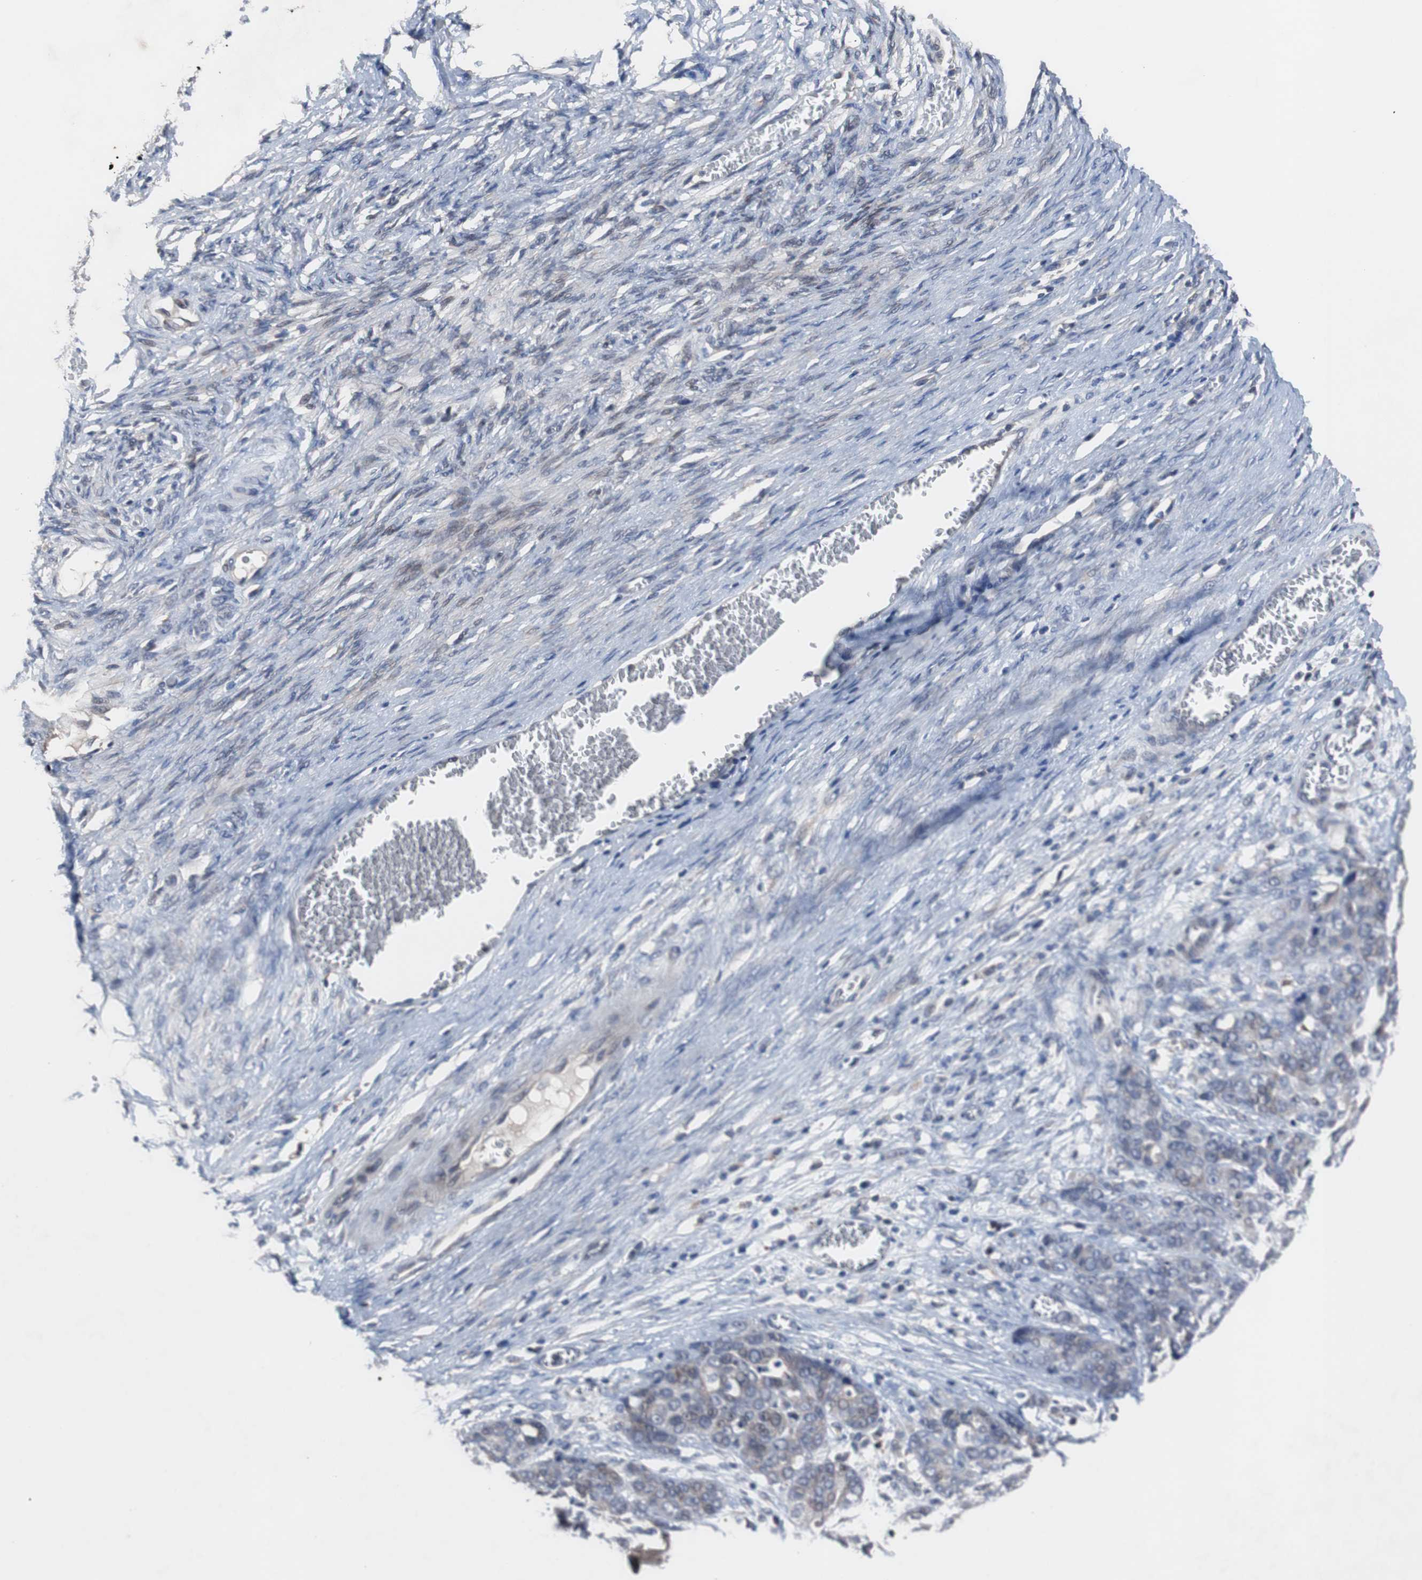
{"staining": {"intensity": "weak", "quantity": "25%-75%", "location": "cytoplasmic/membranous"}, "tissue": "ovarian cancer", "cell_type": "Tumor cells", "image_type": "cancer", "snomed": [{"axis": "morphology", "description": "Cystadenocarcinoma, serous, NOS"}, {"axis": "topography", "description": "Ovary"}], "caption": "A photomicrograph showing weak cytoplasmic/membranous positivity in about 25%-75% of tumor cells in ovarian serous cystadenocarcinoma, as visualized by brown immunohistochemical staining.", "gene": "MUTYH", "patient": {"sex": "female", "age": 44}}